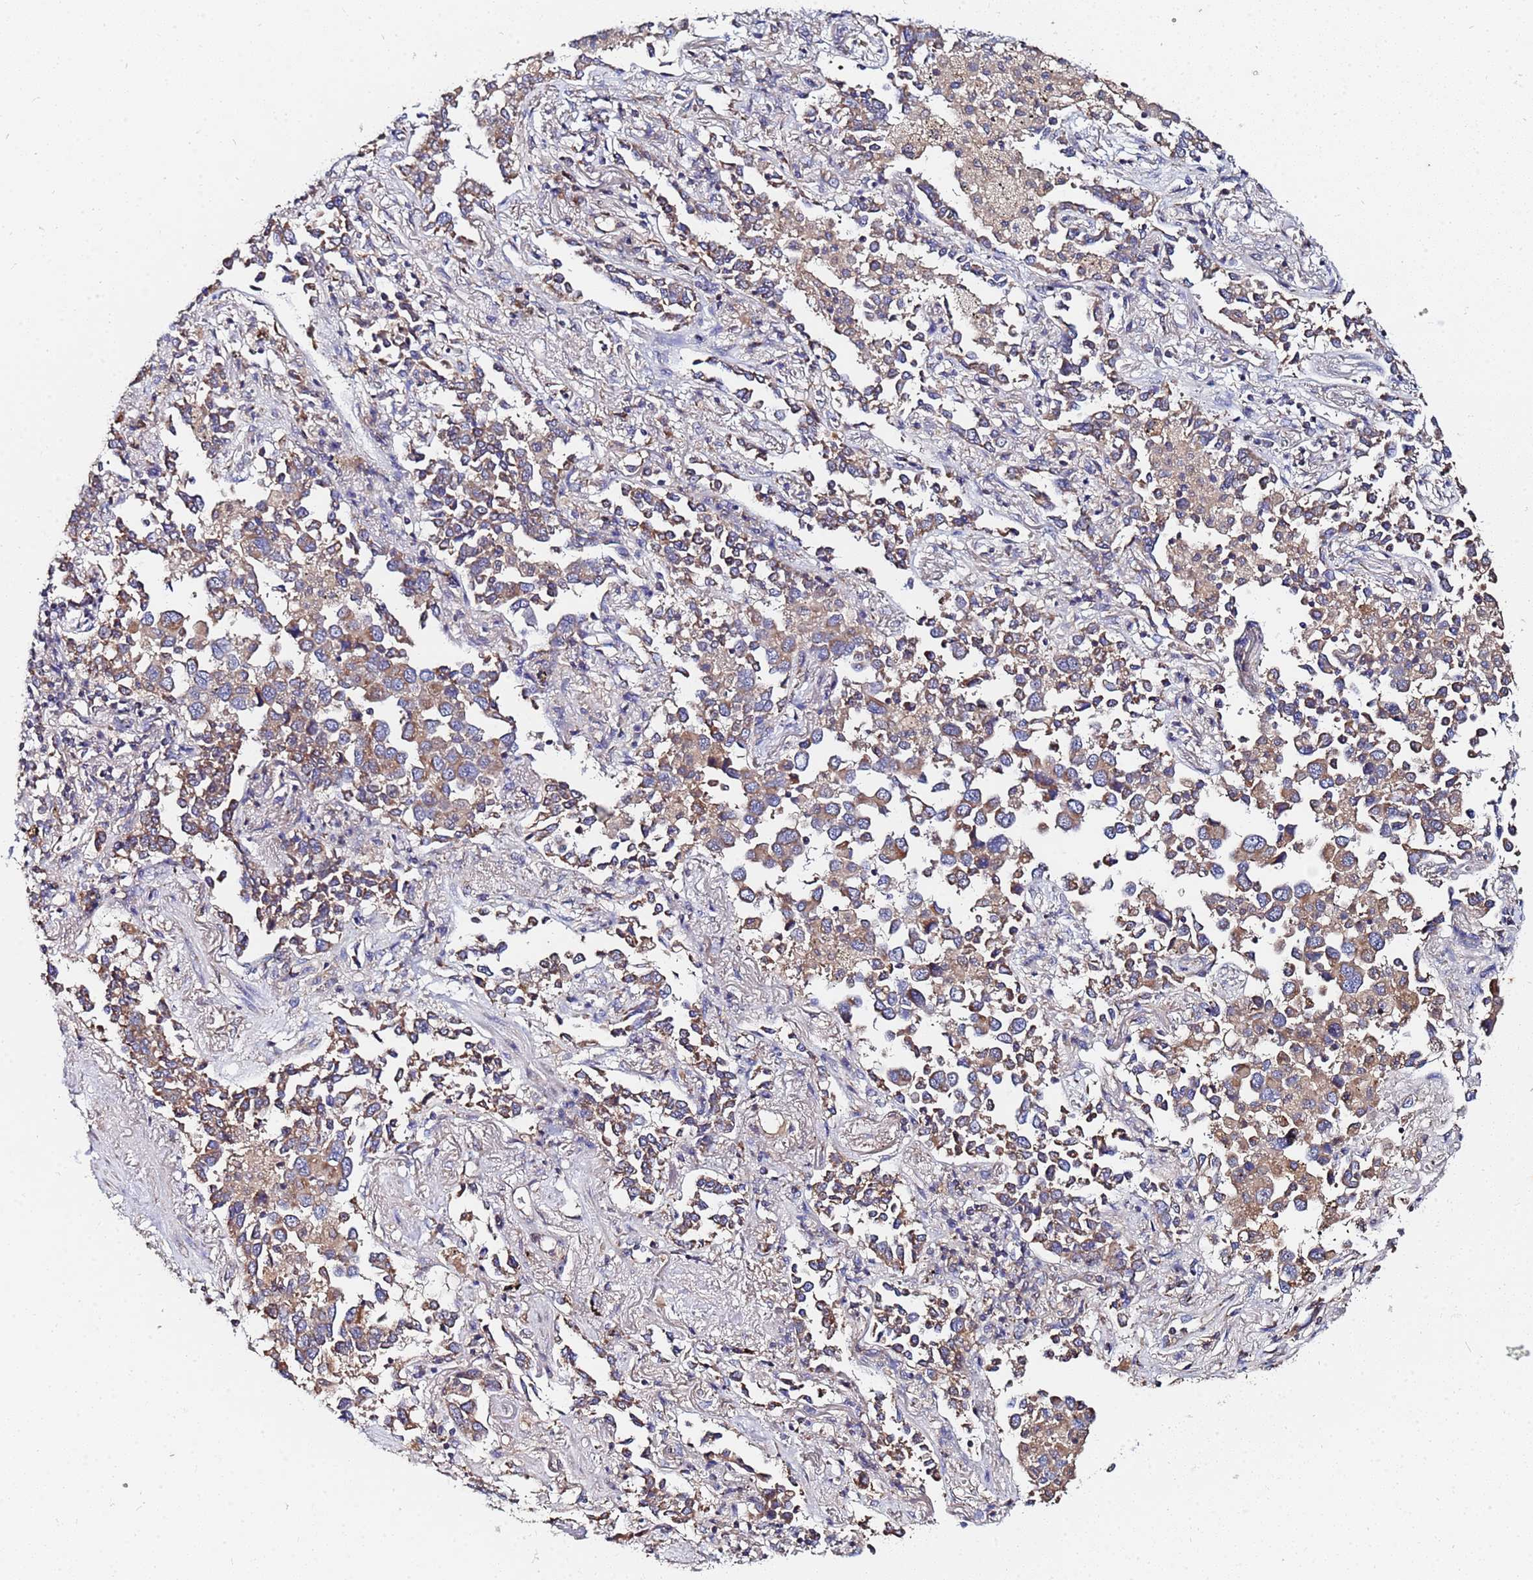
{"staining": {"intensity": "moderate", "quantity": ">75%", "location": "cytoplasmic/membranous"}, "tissue": "lung cancer", "cell_type": "Tumor cells", "image_type": "cancer", "snomed": [{"axis": "morphology", "description": "Adenocarcinoma, NOS"}, {"axis": "topography", "description": "Lung"}], "caption": "Lung adenocarcinoma tissue displays moderate cytoplasmic/membranous positivity in about >75% of tumor cells Using DAB (brown) and hematoxylin (blue) stains, captured at high magnification using brightfield microscopy.", "gene": "C5orf34", "patient": {"sex": "male", "age": 67}}